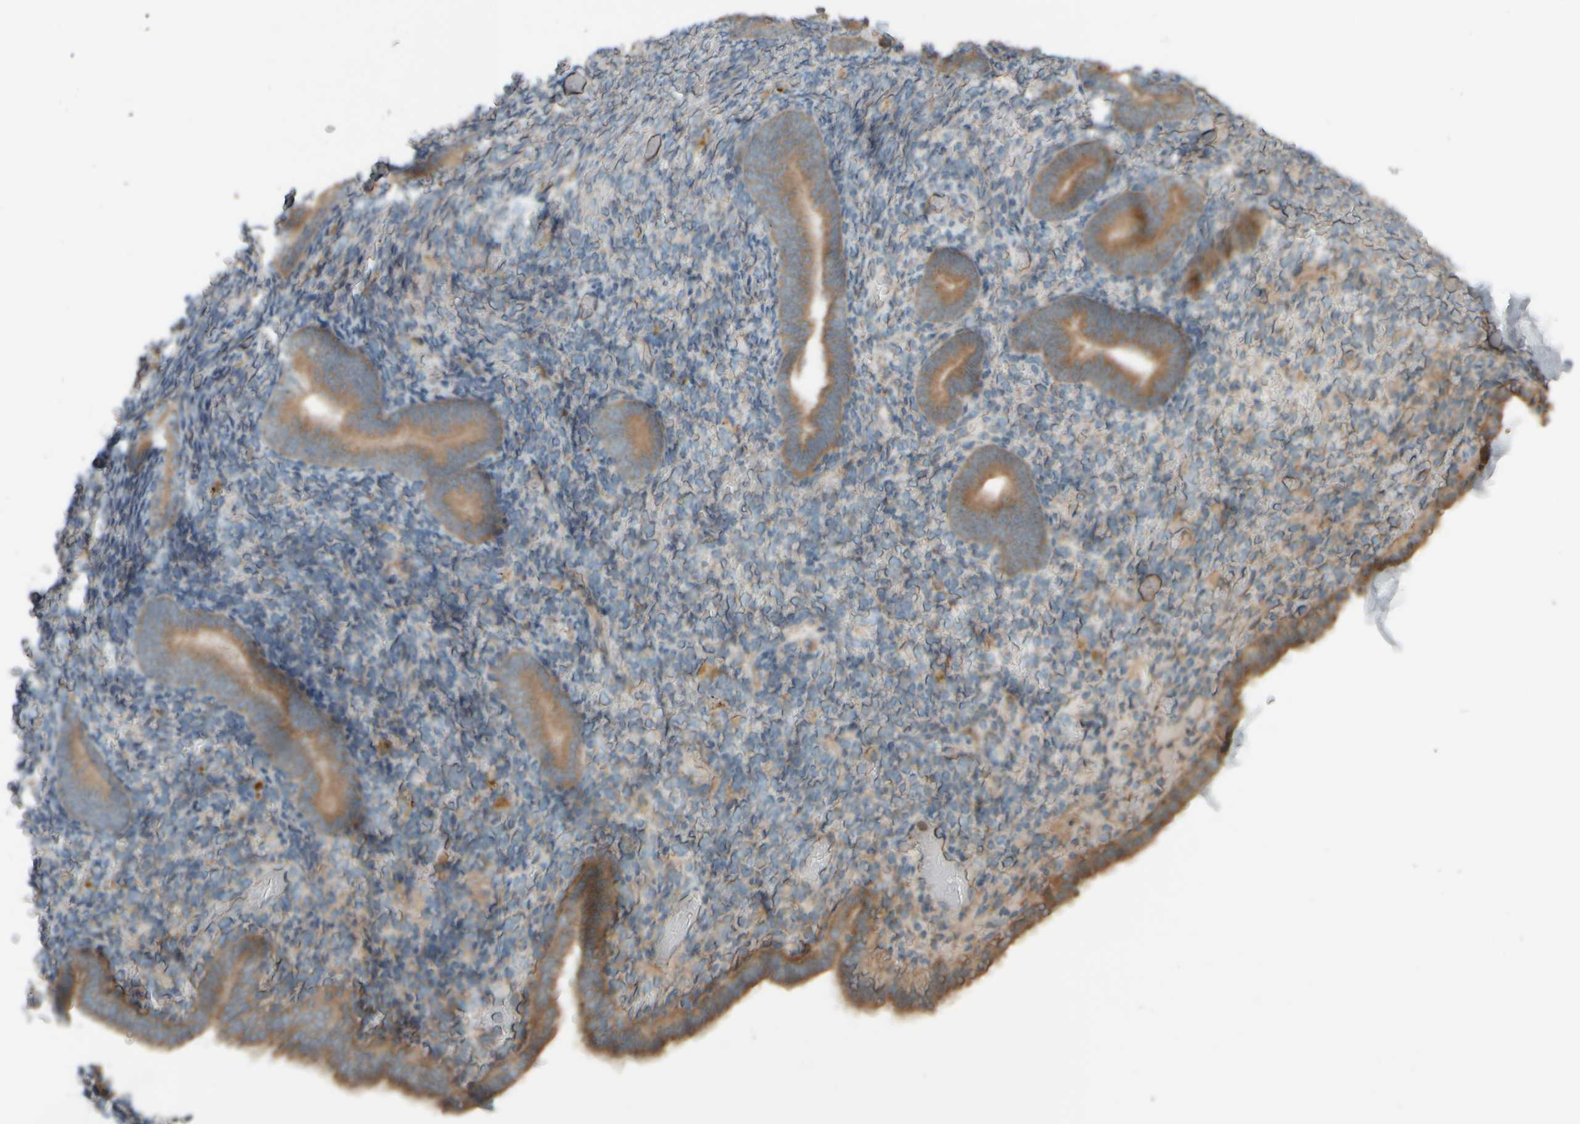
{"staining": {"intensity": "negative", "quantity": "none", "location": "none"}, "tissue": "endometrium", "cell_type": "Cells in endometrial stroma", "image_type": "normal", "snomed": [{"axis": "morphology", "description": "Normal tissue, NOS"}, {"axis": "topography", "description": "Endometrium"}], "caption": "Cells in endometrial stroma show no significant protein positivity in unremarkable endometrium.", "gene": "HGS", "patient": {"sex": "female", "age": 51}}